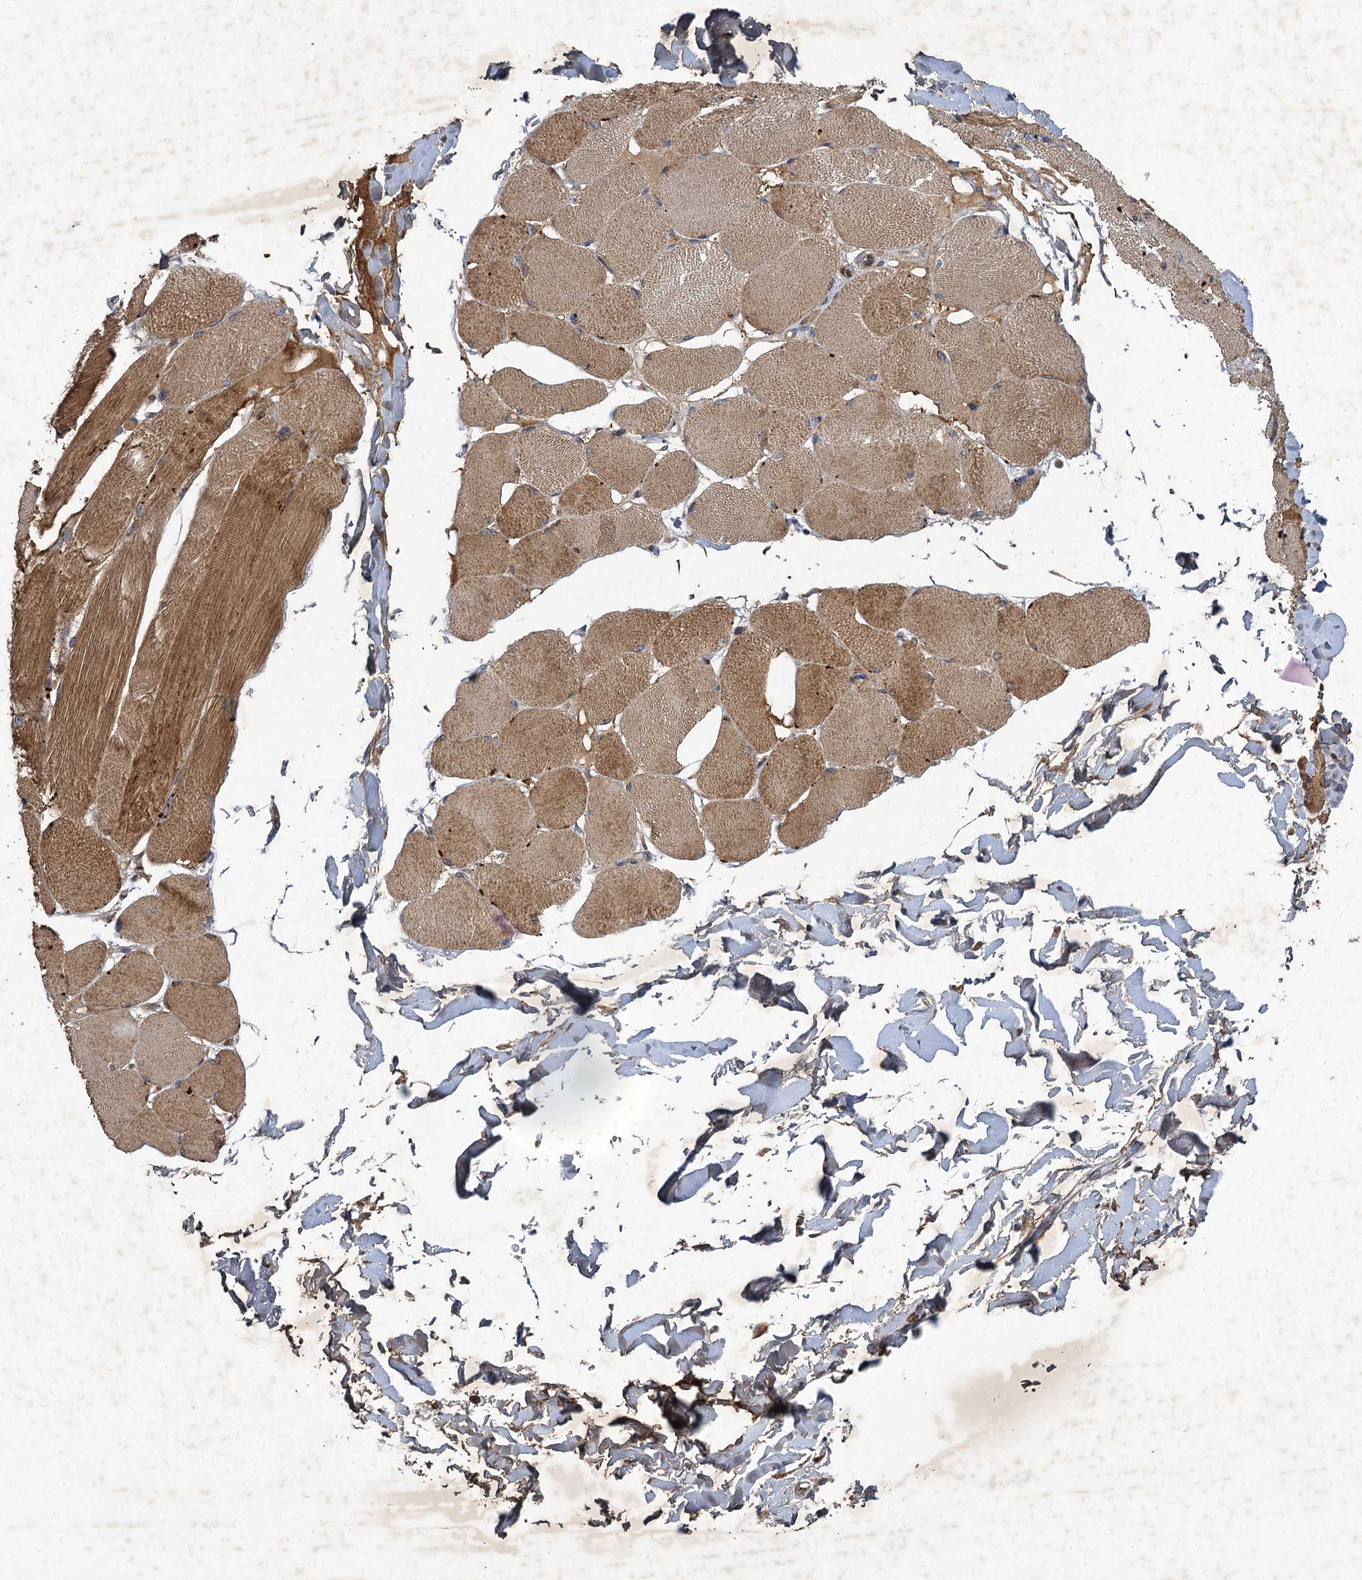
{"staining": {"intensity": "moderate", "quantity": ">75%", "location": "cytoplasmic/membranous"}, "tissue": "skeletal muscle", "cell_type": "Myocytes", "image_type": "normal", "snomed": [{"axis": "morphology", "description": "Normal tissue, NOS"}, {"axis": "topography", "description": "Skin"}, {"axis": "topography", "description": "Skeletal muscle"}], "caption": "IHC photomicrograph of unremarkable skeletal muscle: human skeletal muscle stained using IHC shows medium levels of moderate protein expression localized specifically in the cytoplasmic/membranous of myocytes, appearing as a cytoplasmic/membranous brown color.", "gene": "NUDT22", "patient": {"sex": "male", "age": 83}}